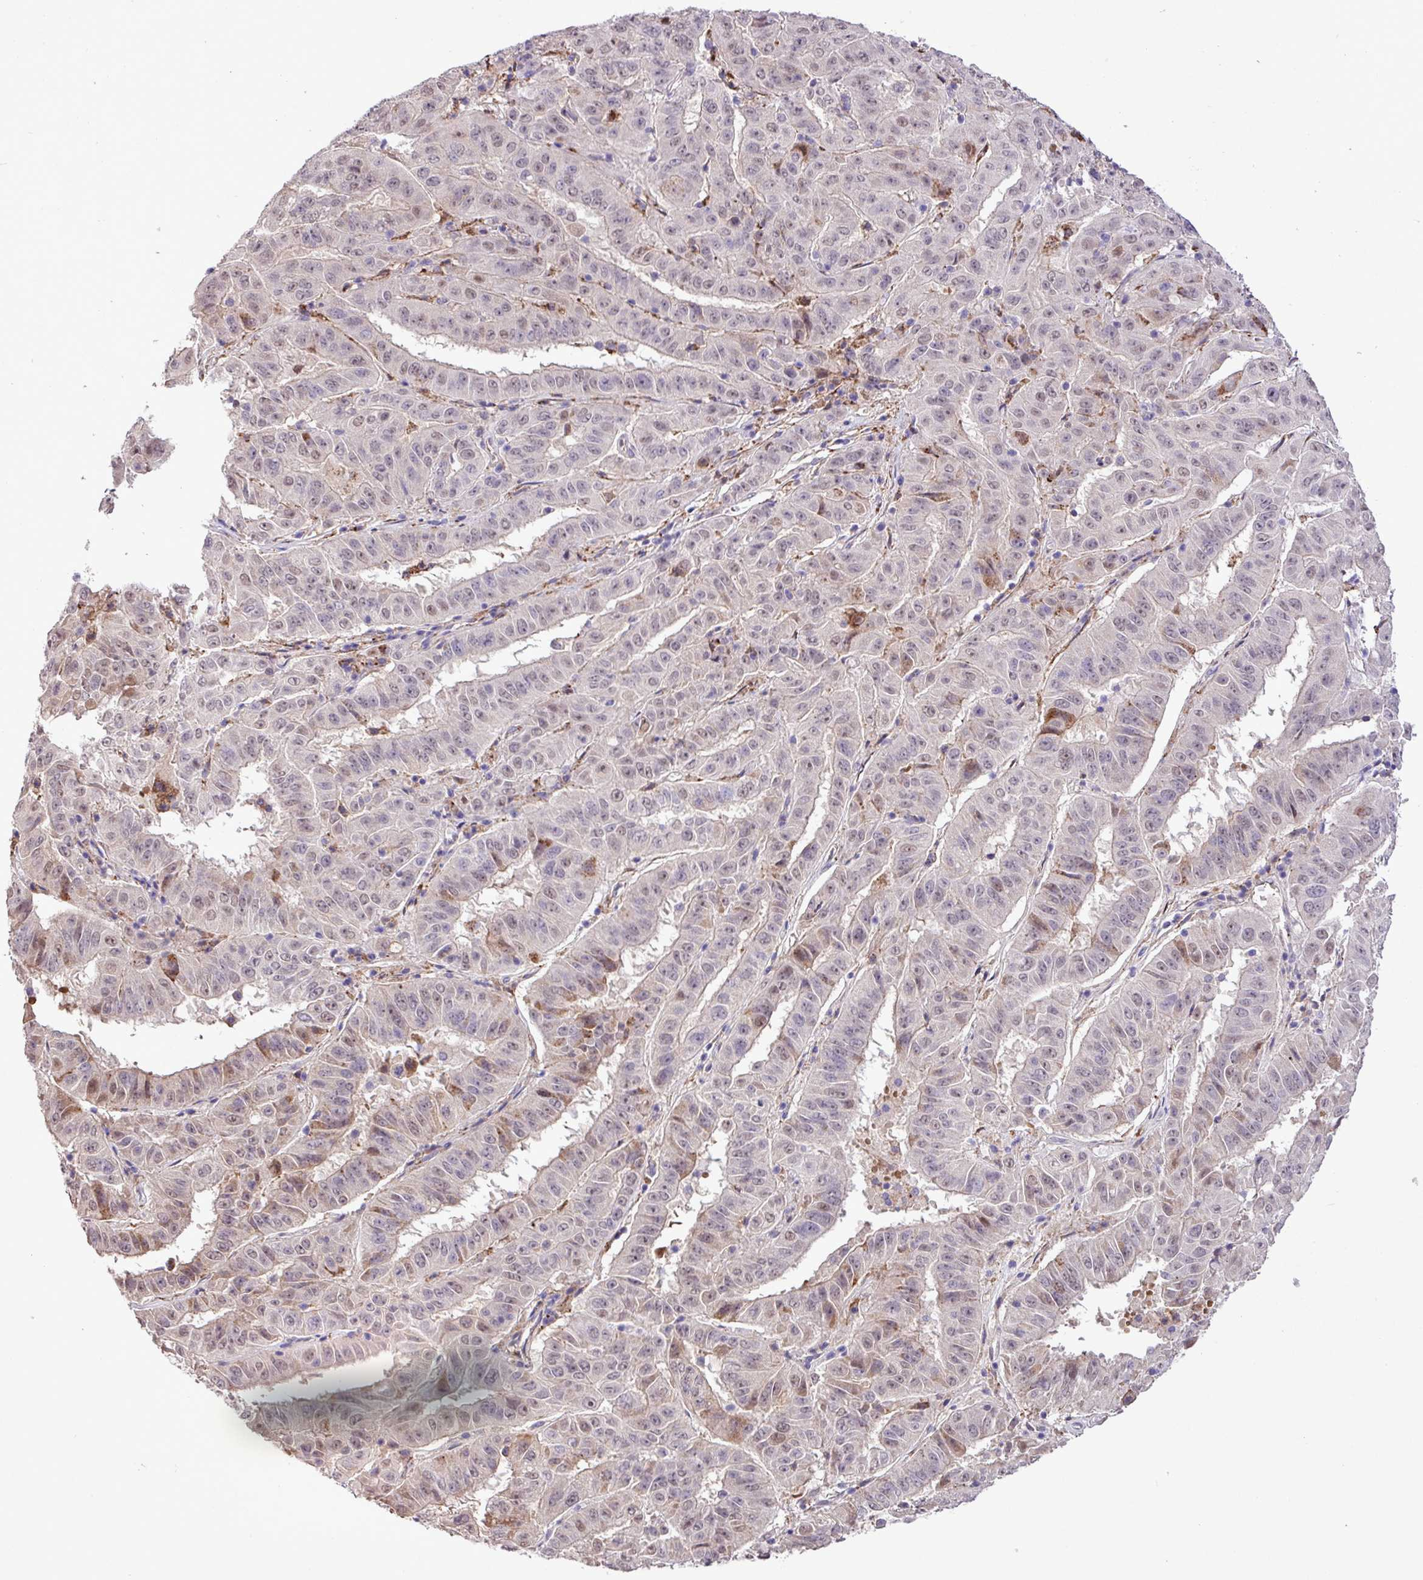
{"staining": {"intensity": "weak", "quantity": "<25%", "location": "cytoplasmic/membranous"}, "tissue": "pancreatic cancer", "cell_type": "Tumor cells", "image_type": "cancer", "snomed": [{"axis": "morphology", "description": "Adenocarcinoma, NOS"}, {"axis": "topography", "description": "Pancreas"}], "caption": "There is no significant expression in tumor cells of adenocarcinoma (pancreatic).", "gene": "RPP25L", "patient": {"sex": "male", "age": 63}}